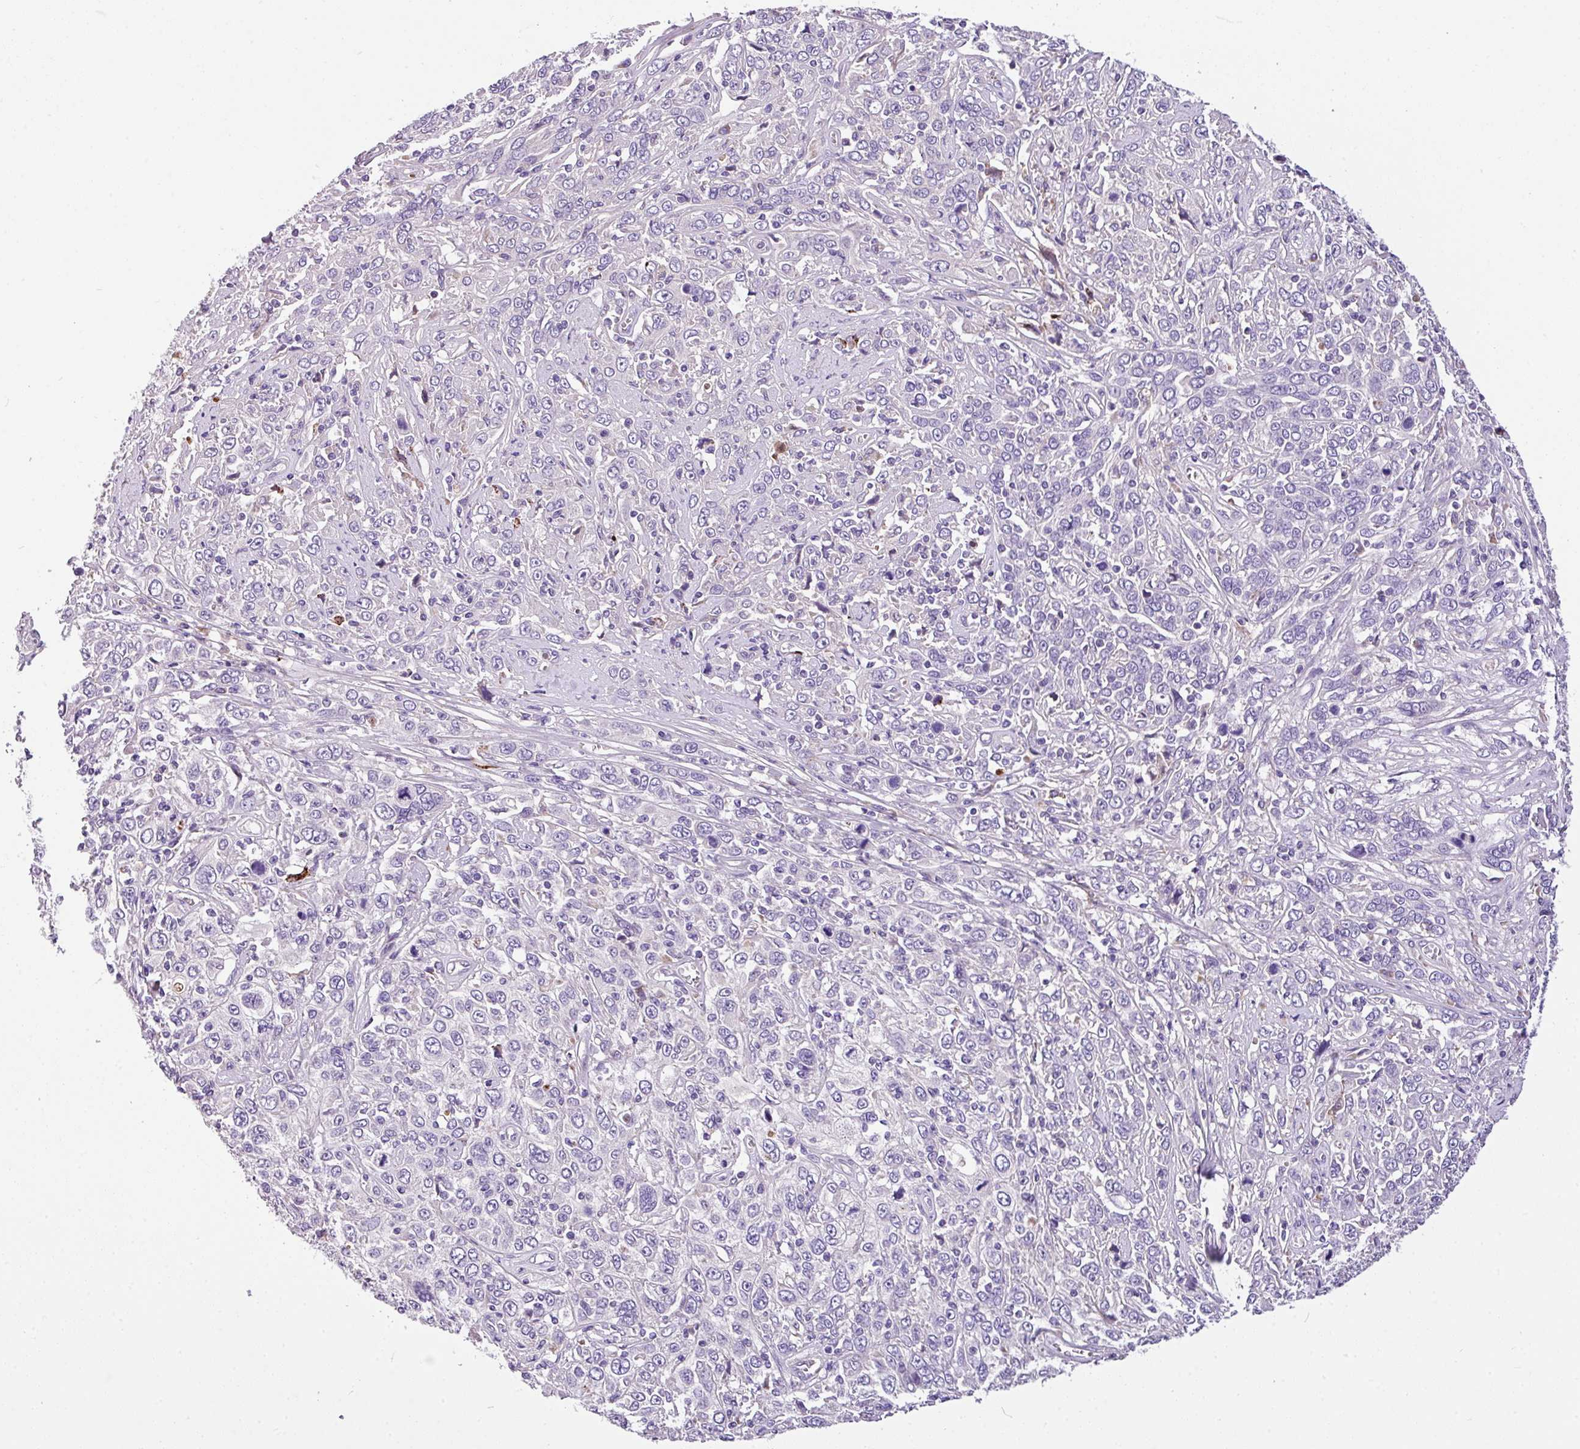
{"staining": {"intensity": "negative", "quantity": "none", "location": "none"}, "tissue": "cervical cancer", "cell_type": "Tumor cells", "image_type": "cancer", "snomed": [{"axis": "morphology", "description": "Squamous cell carcinoma, NOS"}, {"axis": "topography", "description": "Cervix"}], "caption": "IHC histopathology image of human cervical cancer (squamous cell carcinoma) stained for a protein (brown), which shows no positivity in tumor cells. Nuclei are stained in blue.", "gene": "ANXA2R", "patient": {"sex": "female", "age": 46}}